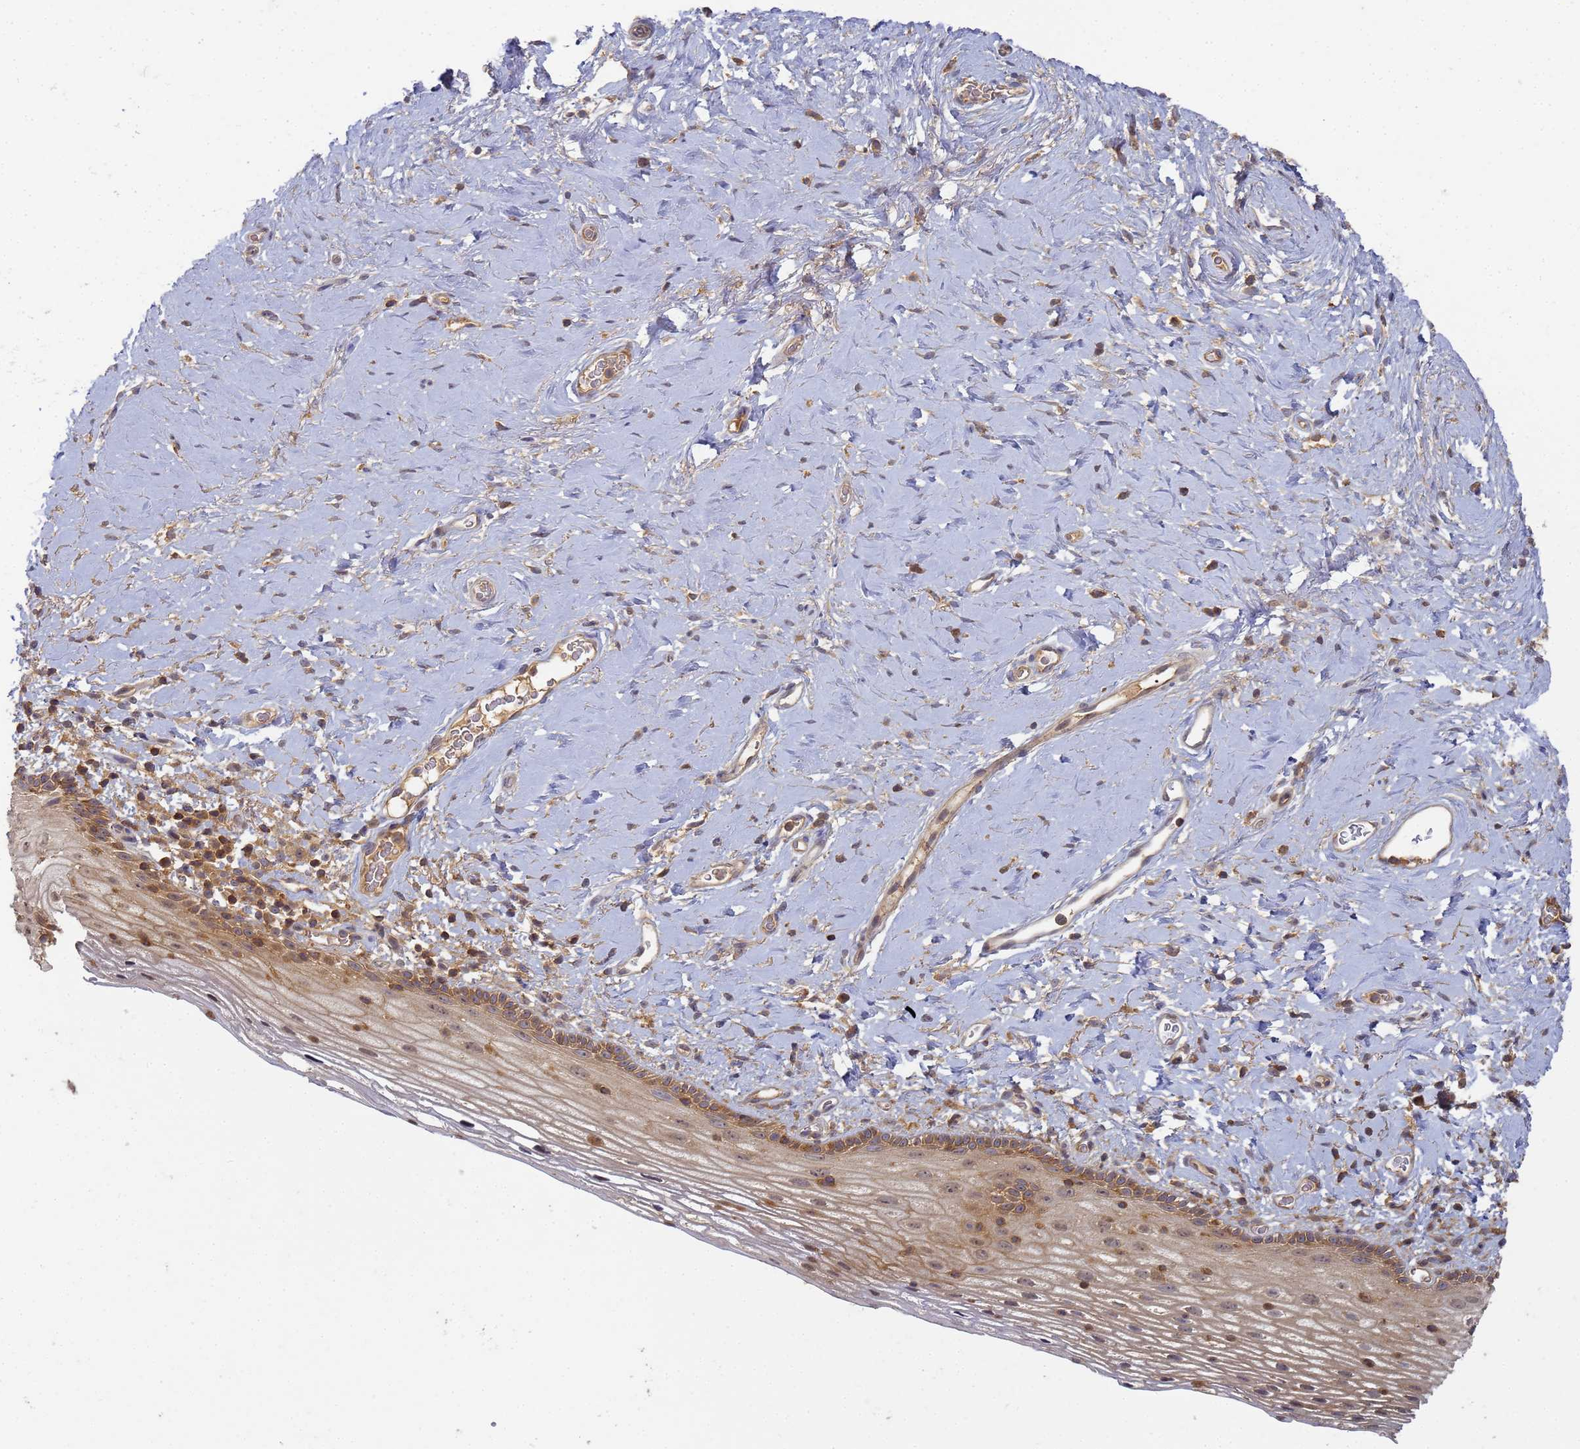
{"staining": {"intensity": "moderate", "quantity": "25%-75%", "location": "cytoplasmic/membranous,nuclear"}, "tissue": "vagina", "cell_type": "Squamous epithelial cells", "image_type": "normal", "snomed": [{"axis": "morphology", "description": "Normal tissue, NOS"}, {"axis": "morphology", "description": "Adenocarcinoma, NOS"}, {"axis": "topography", "description": "Rectum"}, {"axis": "topography", "description": "Vagina"}], "caption": "An IHC histopathology image of benign tissue is shown. Protein staining in brown shows moderate cytoplasmic/membranous,nuclear positivity in vagina within squamous epithelial cells. Using DAB (3,3'-diaminobenzidine) (brown) and hematoxylin (blue) stains, captured at high magnification using brightfield microscopy.", "gene": "SHARPIN", "patient": {"sex": "female", "age": 71}}